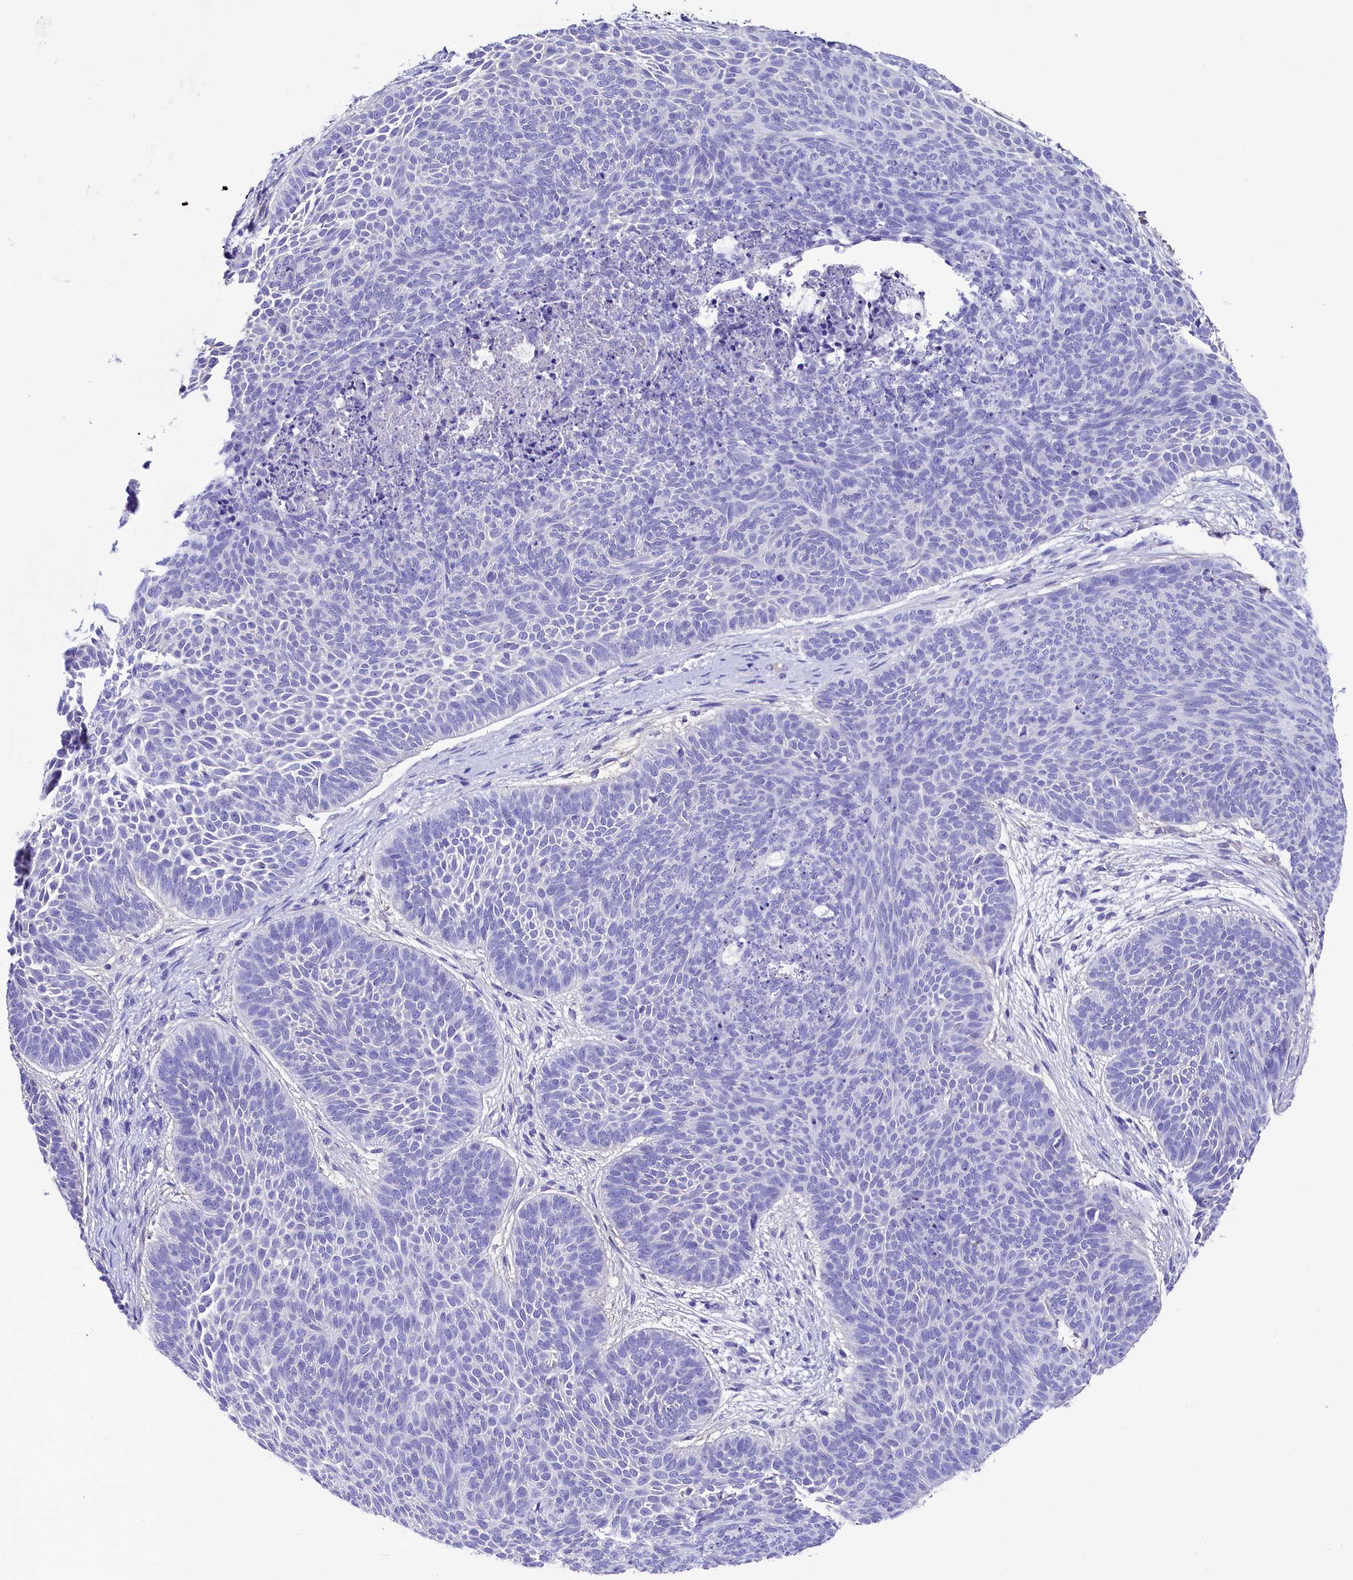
{"staining": {"intensity": "negative", "quantity": "none", "location": "none"}, "tissue": "skin cancer", "cell_type": "Tumor cells", "image_type": "cancer", "snomed": [{"axis": "morphology", "description": "Basal cell carcinoma"}, {"axis": "topography", "description": "Skin"}], "caption": "The image exhibits no significant staining in tumor cells of skin cancer.", "gene": "TTC36", "patient": {"sex": "male", "age": 85}}